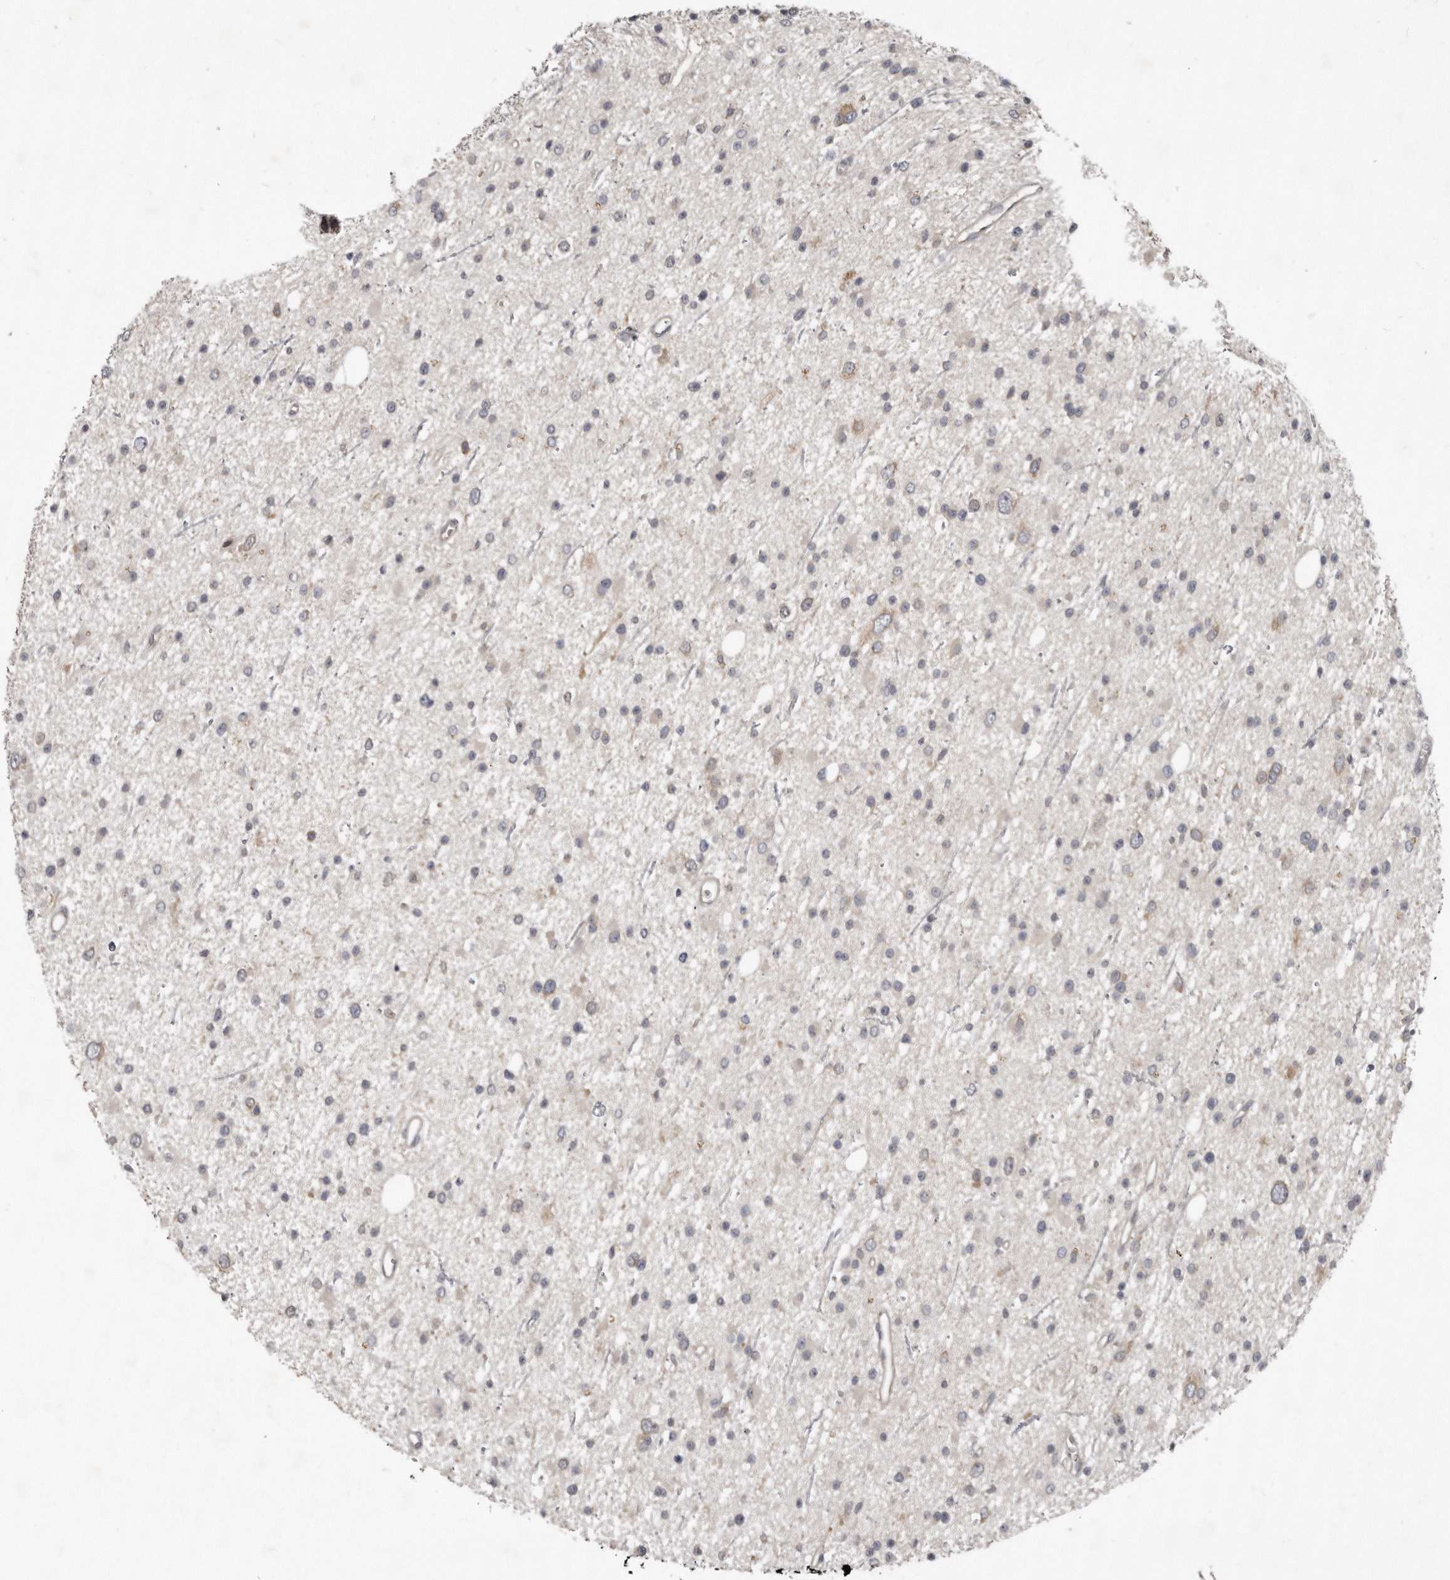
{"staining": {"intensity": "weak", "quantity": "<25%", "location": "cytoplasmic/membranous"}, "tissue": "glioma", "cell_type": "Tumor cells", "image_type": "cancer", "snomed": [{"axis": "morphology", "description": "Glioma, malignant, Low grade"}, {"axis": "topography", "description": "Cerebral cortex"}], "caption": "High magnification brightfield microscopy of glioma stained with DAB (brown) and counterstained with hematoxylin (blue): tumor cells show no significant staining.", "gene": "AKNAD1", "patient": {"sex": "female", "age": 39}}